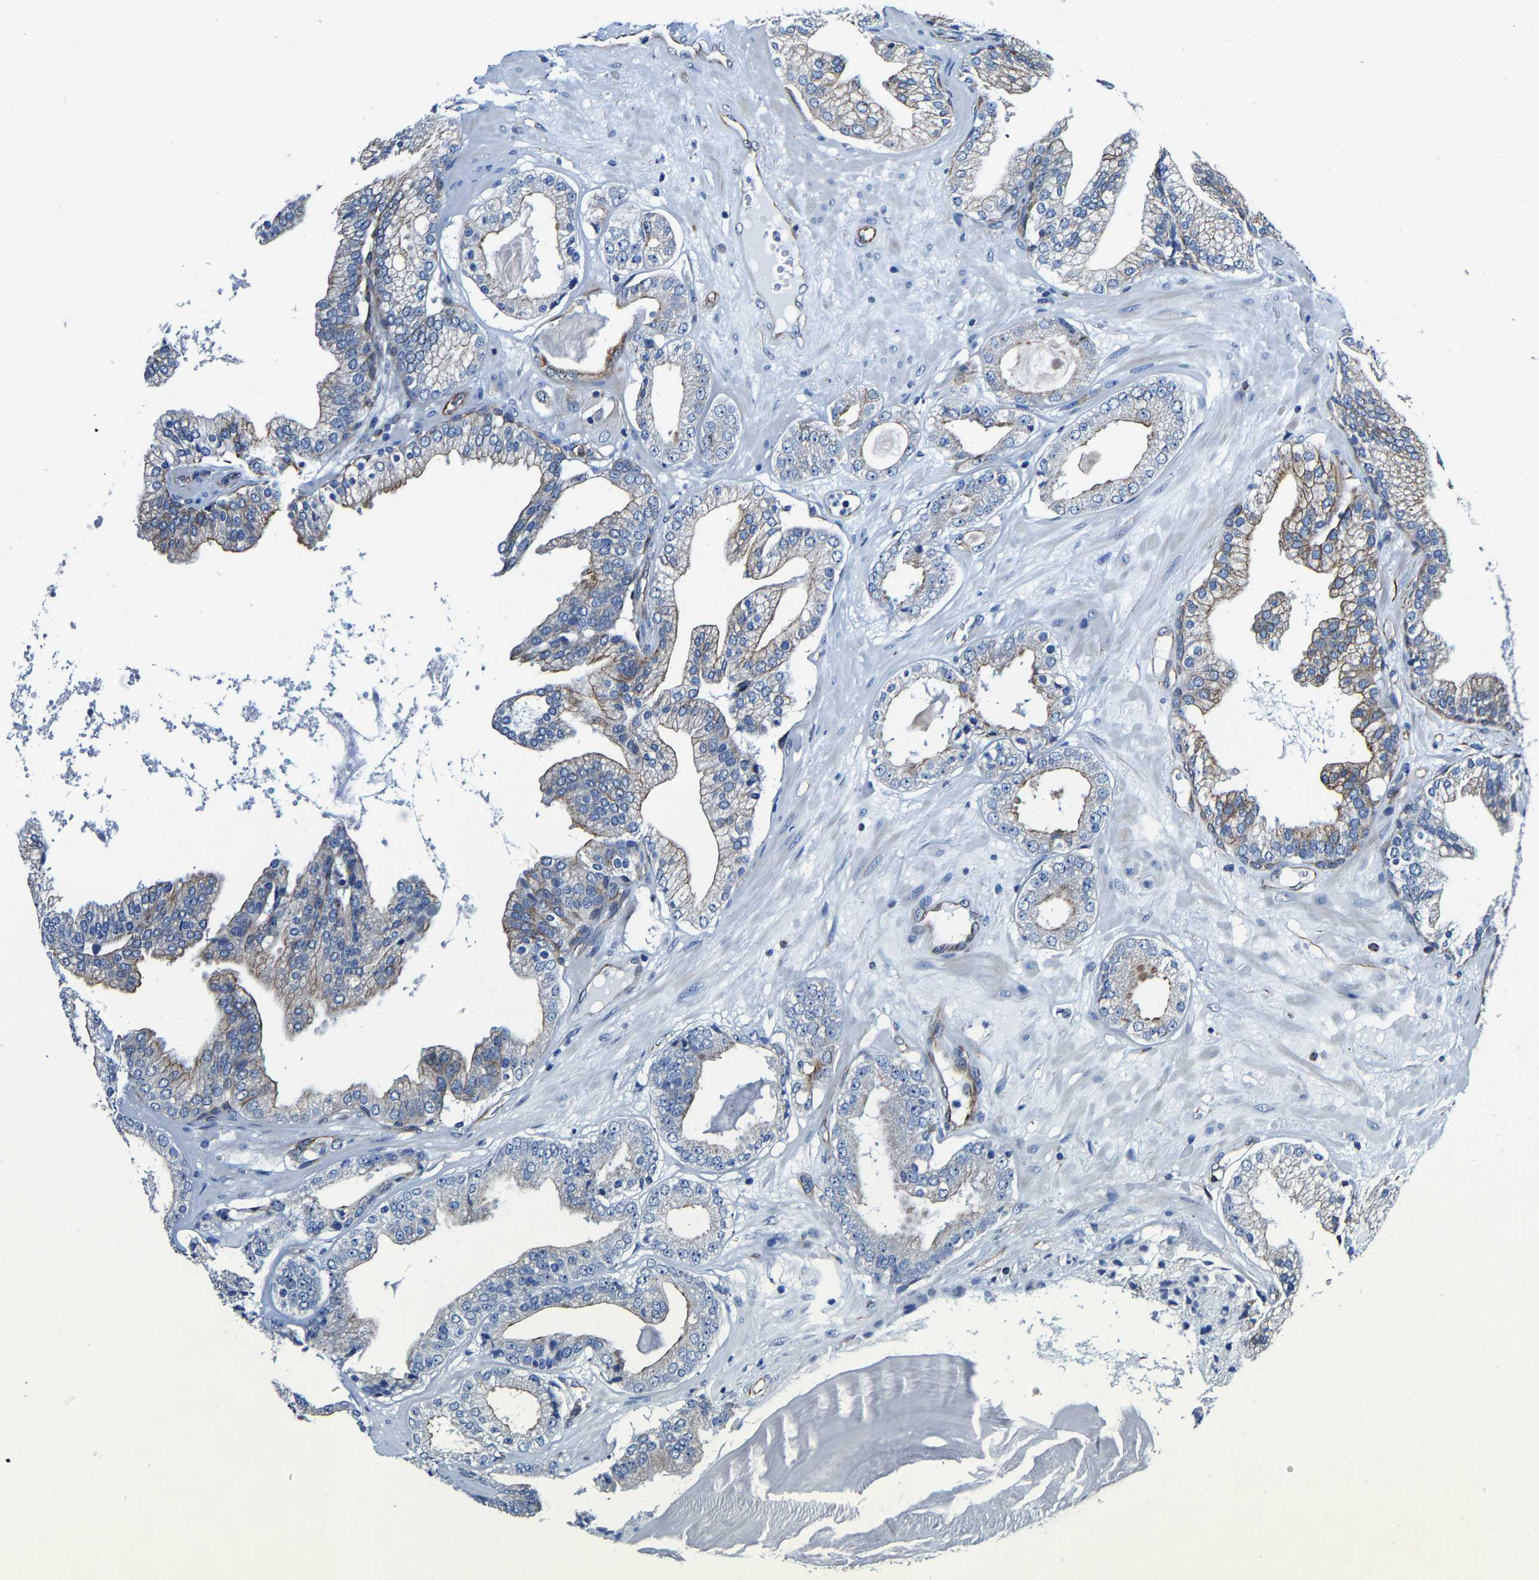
{"staining": {"intensity": "moderate", "quantity": "<25%", "location": "cytoplasmic/membranous"}, "tissue": "prostate cancer", "cell_type": "Tumor cells", "image_type": "cancer", "snomed": [{"axis": "morphology", "description": "Adenocarcinoma, High grade"}, {"axis": "topography", "description": "Prostate"}], "caption": "Prostate cancer was stained to show a protein in brown. There is low levels of moderate cytoplasmic/membranous positivity in approximately <25% of tumor cells. The staining was performed using DAB (3,3'-diaminobenzidine) to visualize the protein expression in brown, while the nuclei were stained in blue with hematoxylin (Magnification: 20x).", "gene": "MMEL1", "patient": {"sex": "male", "age": 68}}